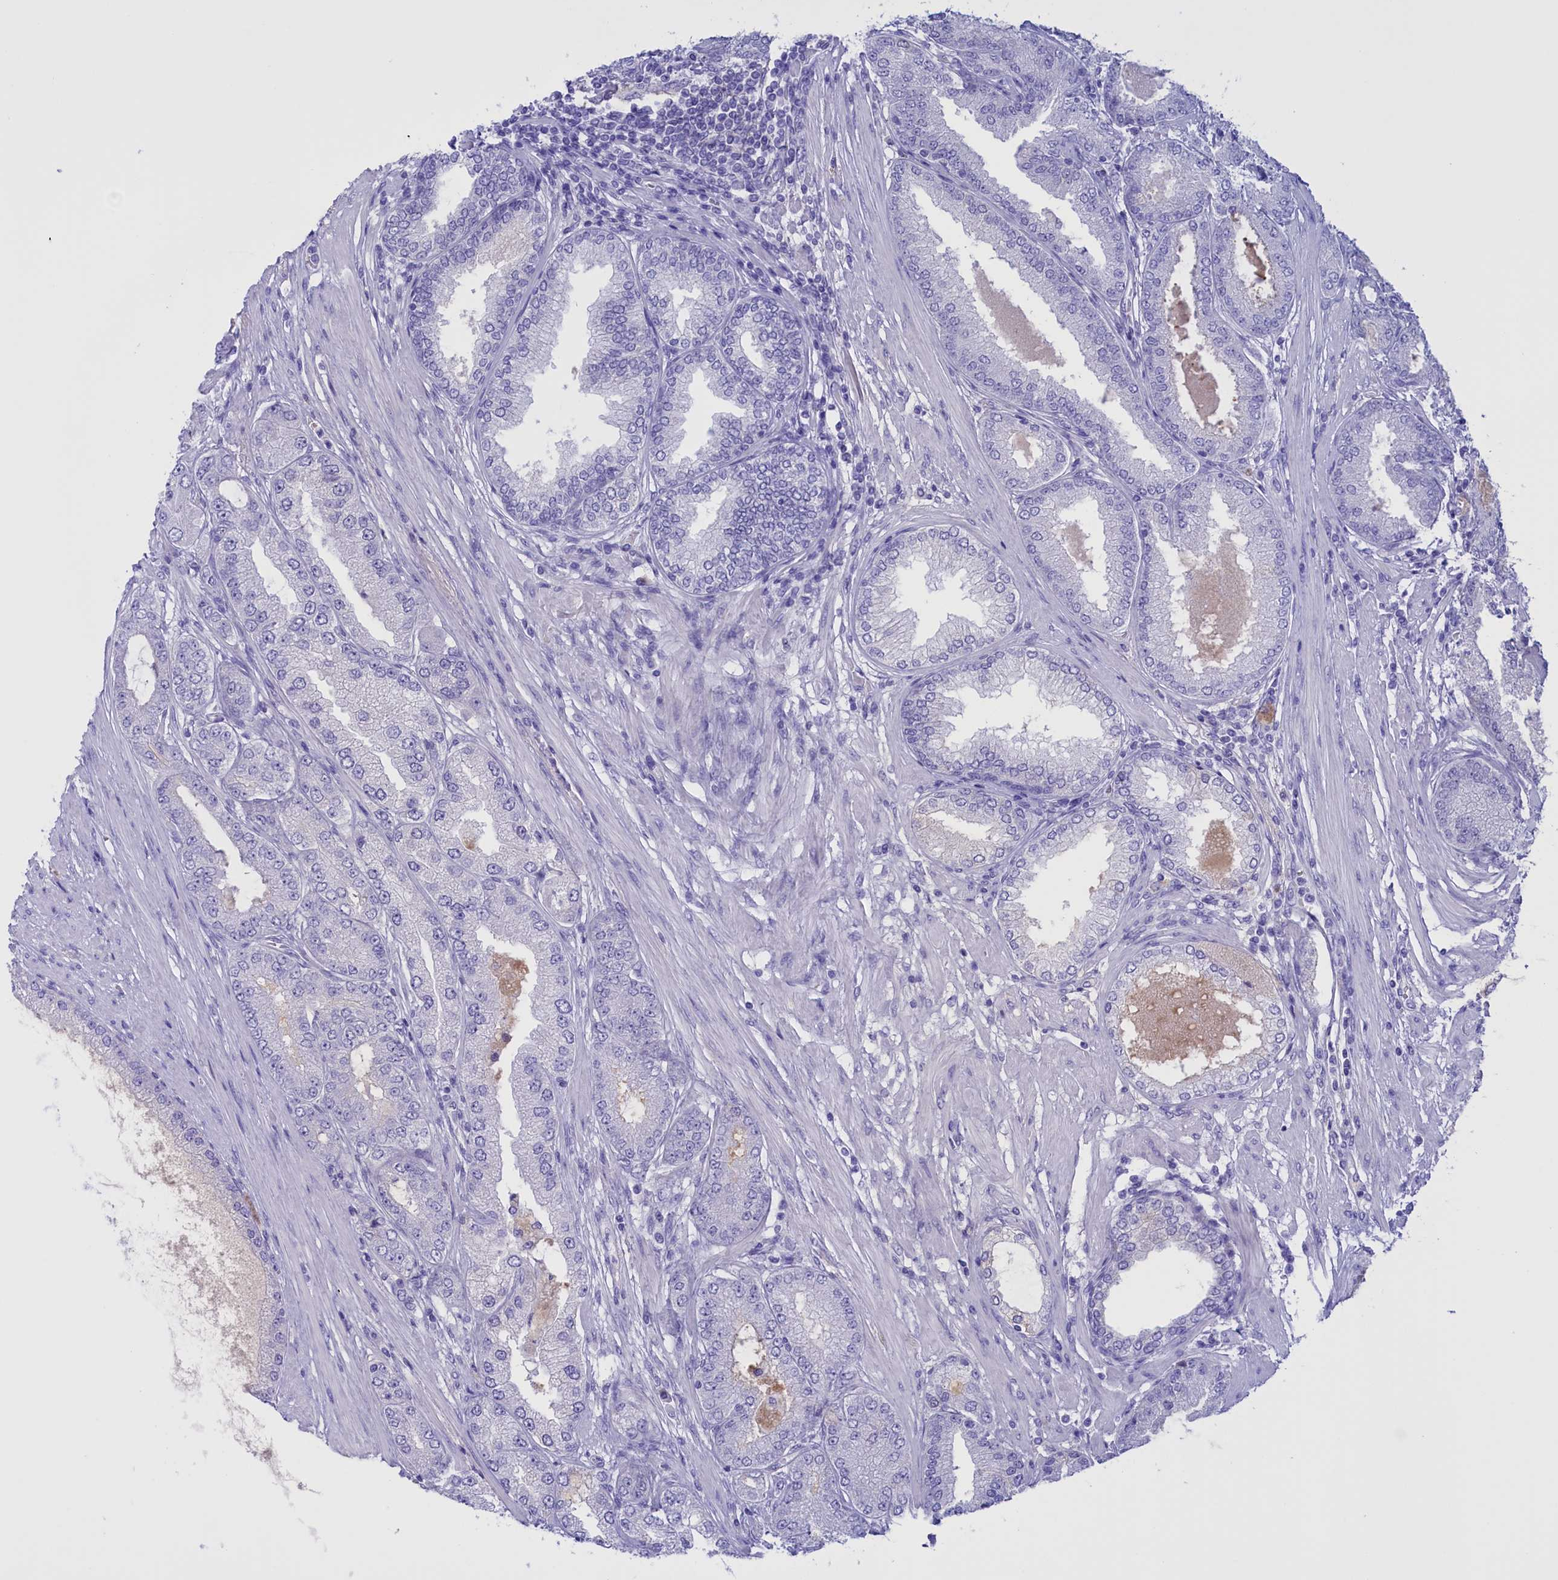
{"staining": {"intensity": "negative", "quantity": "none", "location": "none"}, "tissue": "prostate cancer", "cell_type": "Tumor cells", "image_type": "cancer", "snomed": [{"axis": "morphology", "description": "Adenocarcinoma, High grade"}, {"axis": "topography", "description": "Prostate"}], "caption": "IHC of human high-grade adenocarcinoma (prostate) displays no positivity in tumor cells.", "gene": "PROK2", "patient": {"sex": "male", "age": 71}}